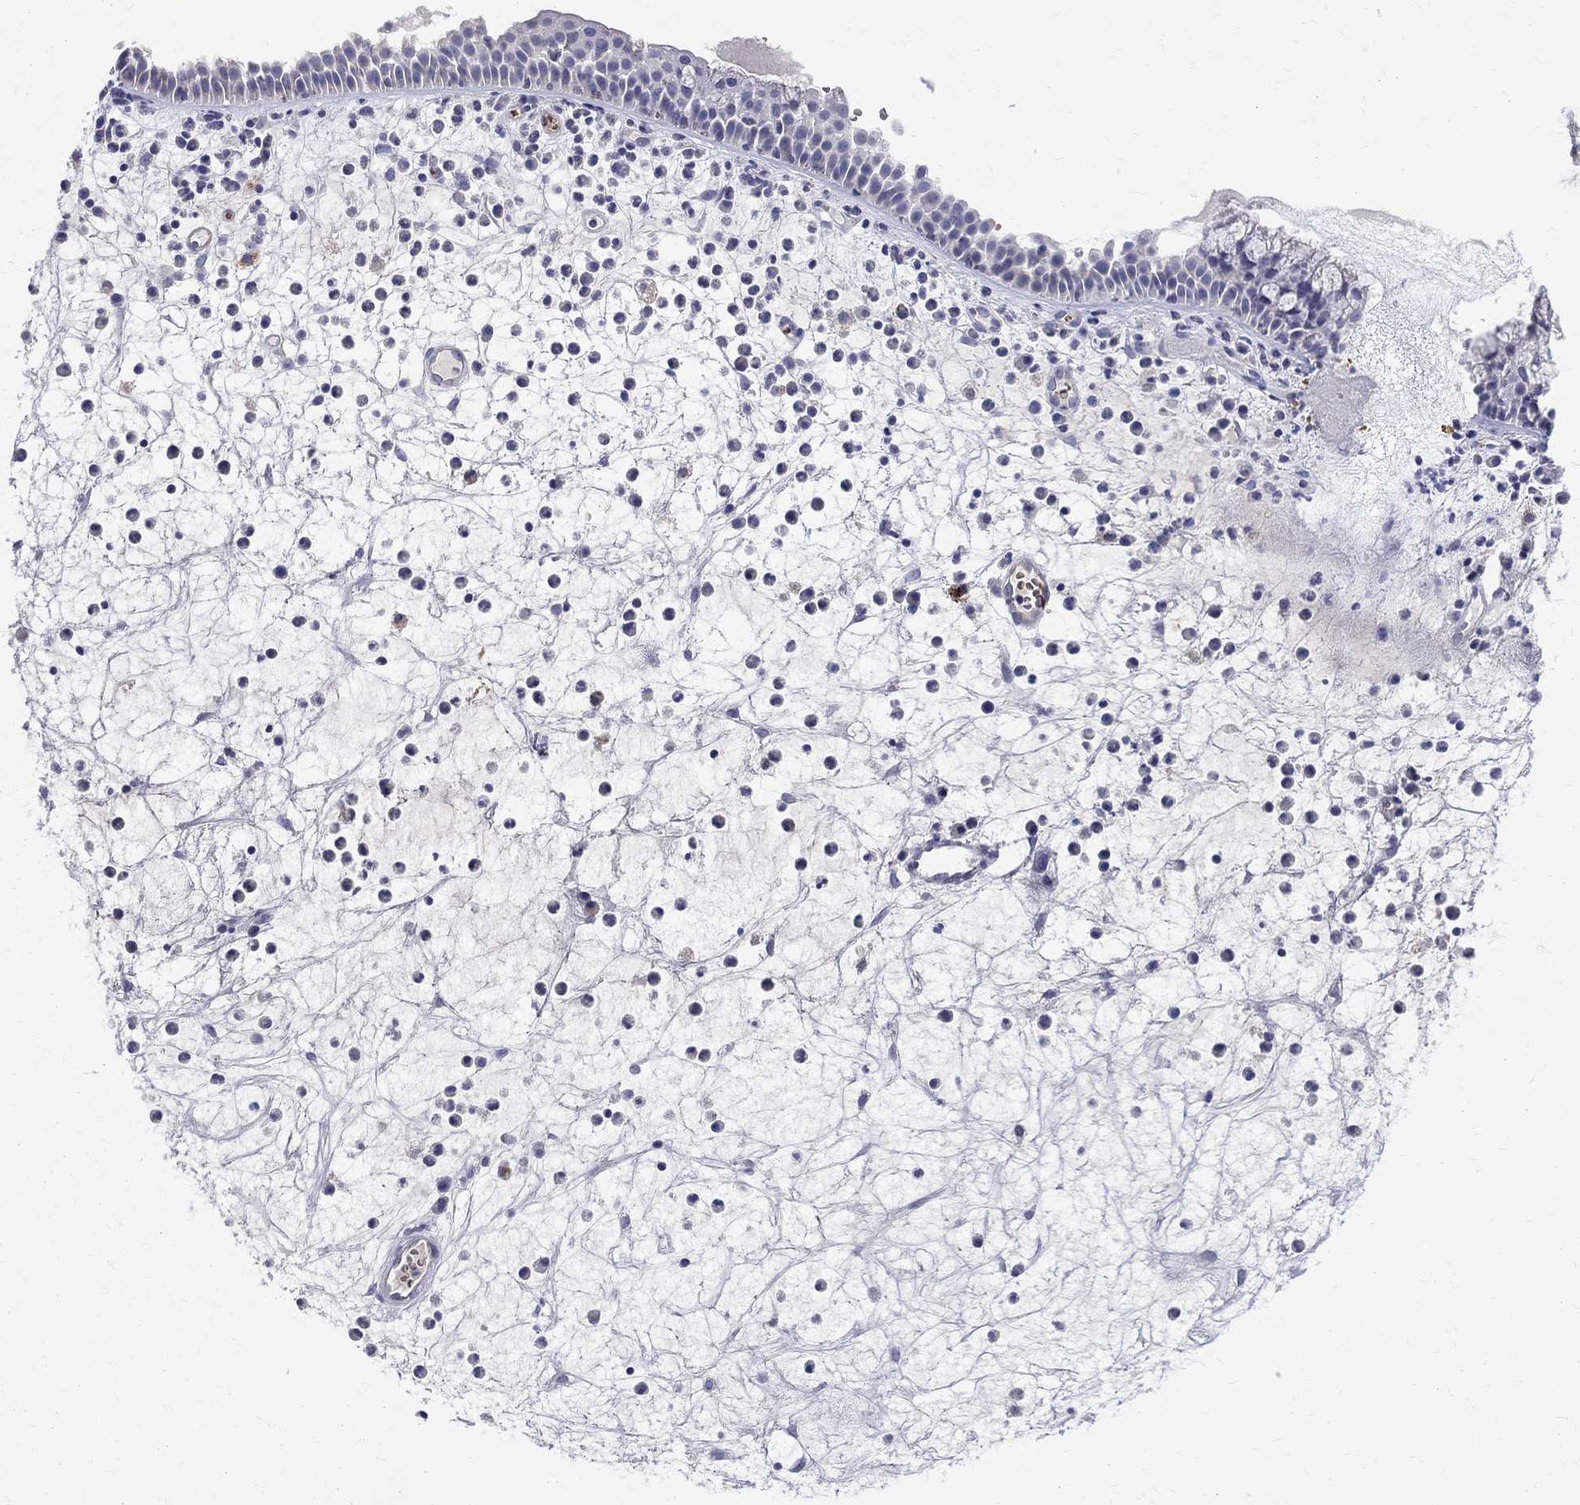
{"staining": {"intensity": "negative", "quantity": "none", "location": "none"}, "tissue": "nasopharynx", "cell_type": "Respiratory epithelial cells", "image_type": "normal", "snomed": [{"axis": "morphology", "description": "Normal tissue, NOS"}, {"axis": "topography", "description": "Nasopharynx"}], "caption": "Immunohistochemical staining of normal human nasopharynx displays no significant positivity in respiratory epithelial cells. (DAB immunohistochemistry, high magnification).", "gene": "AGER", "patient": {"sex": "female", "age": 73}}